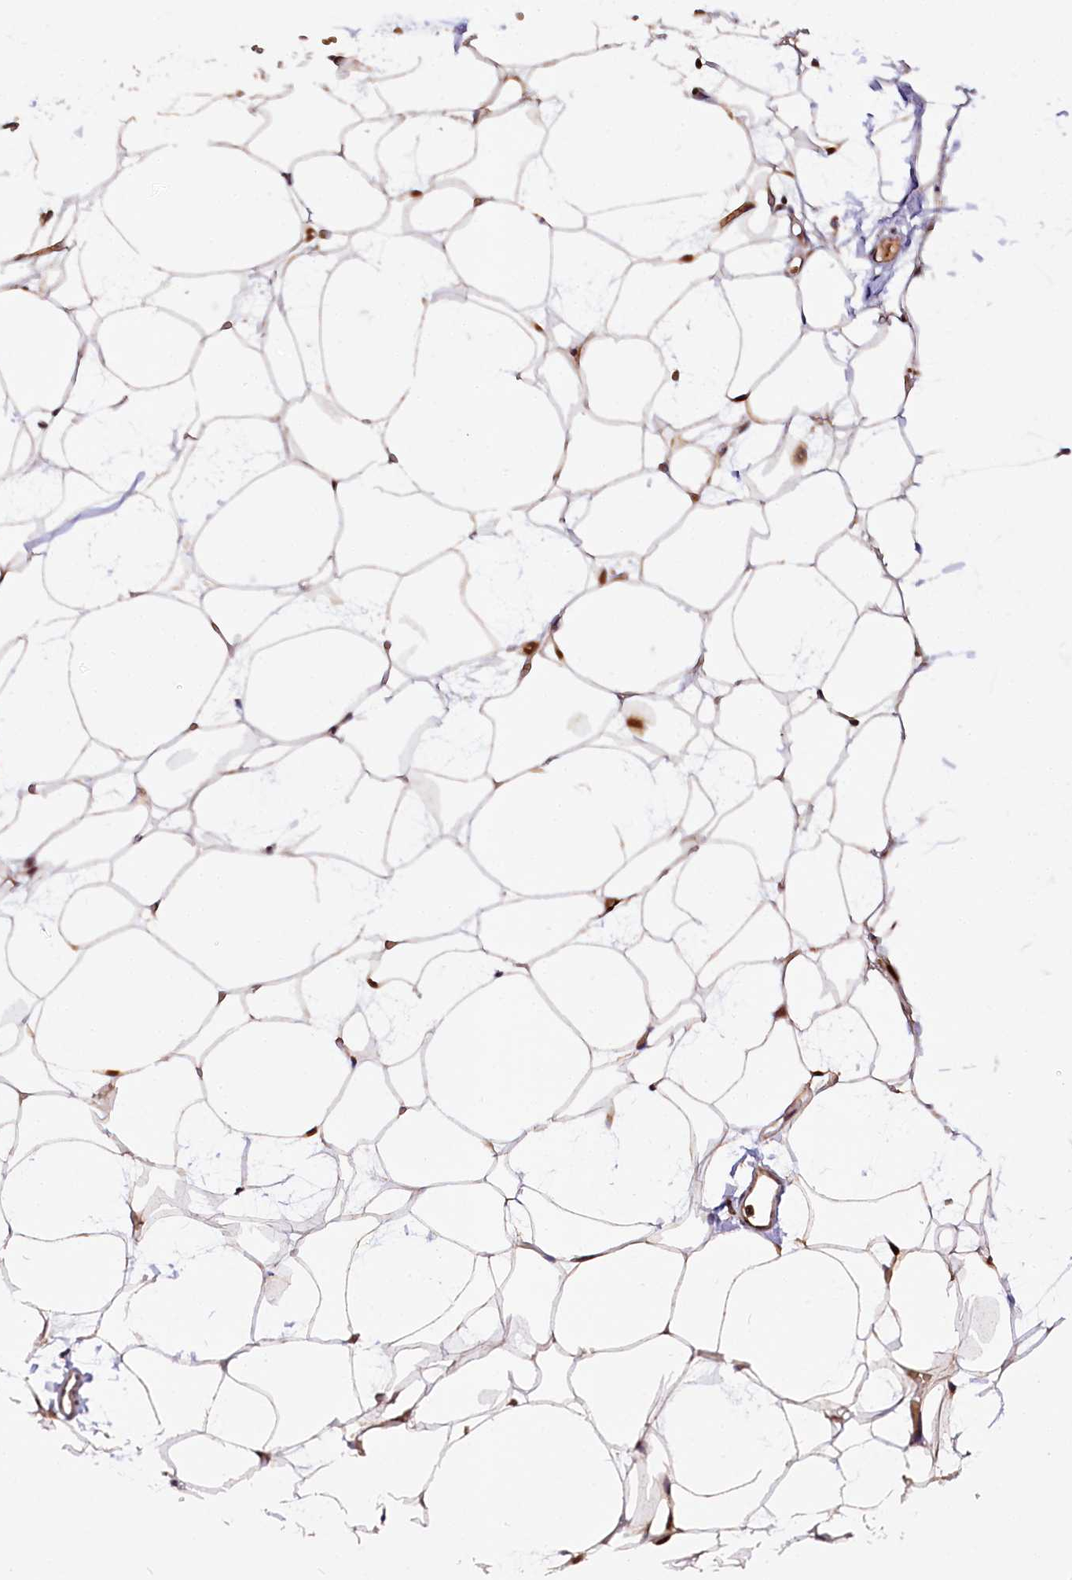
{"staining": {"intensity": "strong", "quantity": ">75%", "location": "nuclear"}, "tissue": "adipose tissue", "cell_type": "Adipocytes", "image_type": "normal", "snomed": [{"axis": "morphology", "description": "Normal tissue, NOS"}, {"axis": "topography", "description": "Breast"}], "caption": "A high amount of strong nuclear expression is present in about >75% of adipocytes in normal adipose tissue. Immunohistochemistry stains the protein in brown and the nuclei are stained blue.", "gene": "PDZRN3", "patient": {"sex": "female", "age": 23}}